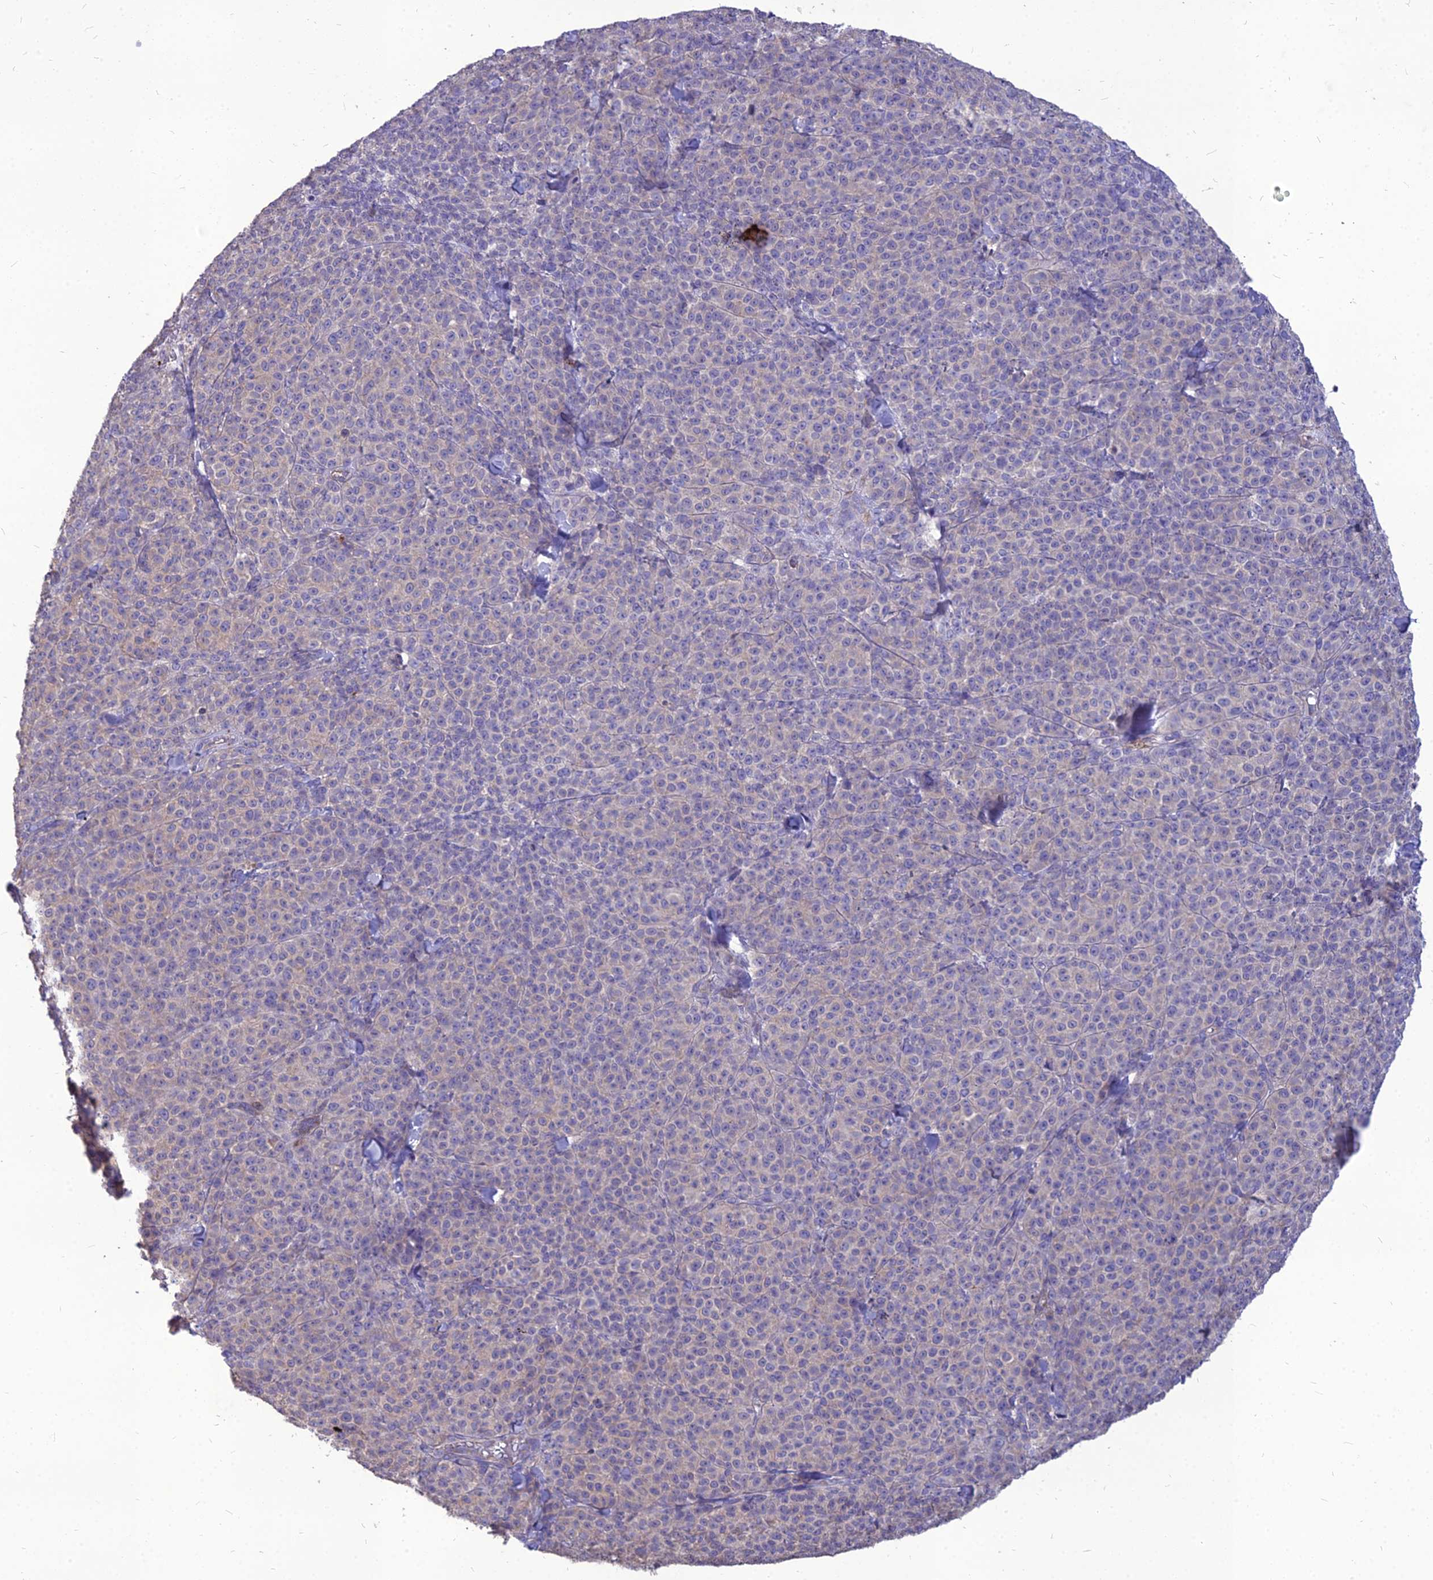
{"staining": {"intensity": "negative", "quantity": "none", "location": "none"}, "tissue": "melanoma", "cell_type": "Tumor cells", "image_type": "cancer", "snomed": [{"axis": "morphology", "description": "Normal tissue, NOS"}, {"axis": "morphology", "description": "Malignant melanoma, NOS"}, {"axis": "topography", "description": "Skin"}], "caption": "Immunohistochemical staining of human malignant melanoma exhibits no significant staining in tumor cells. The staining was performed using DAB to visualize the protein expression in brown, while the nuclei were stained in blue with hematoxylin (Magnification: 20x).", "gene": "PCED1B", "patient": {"sex": "female", "age": 34}}